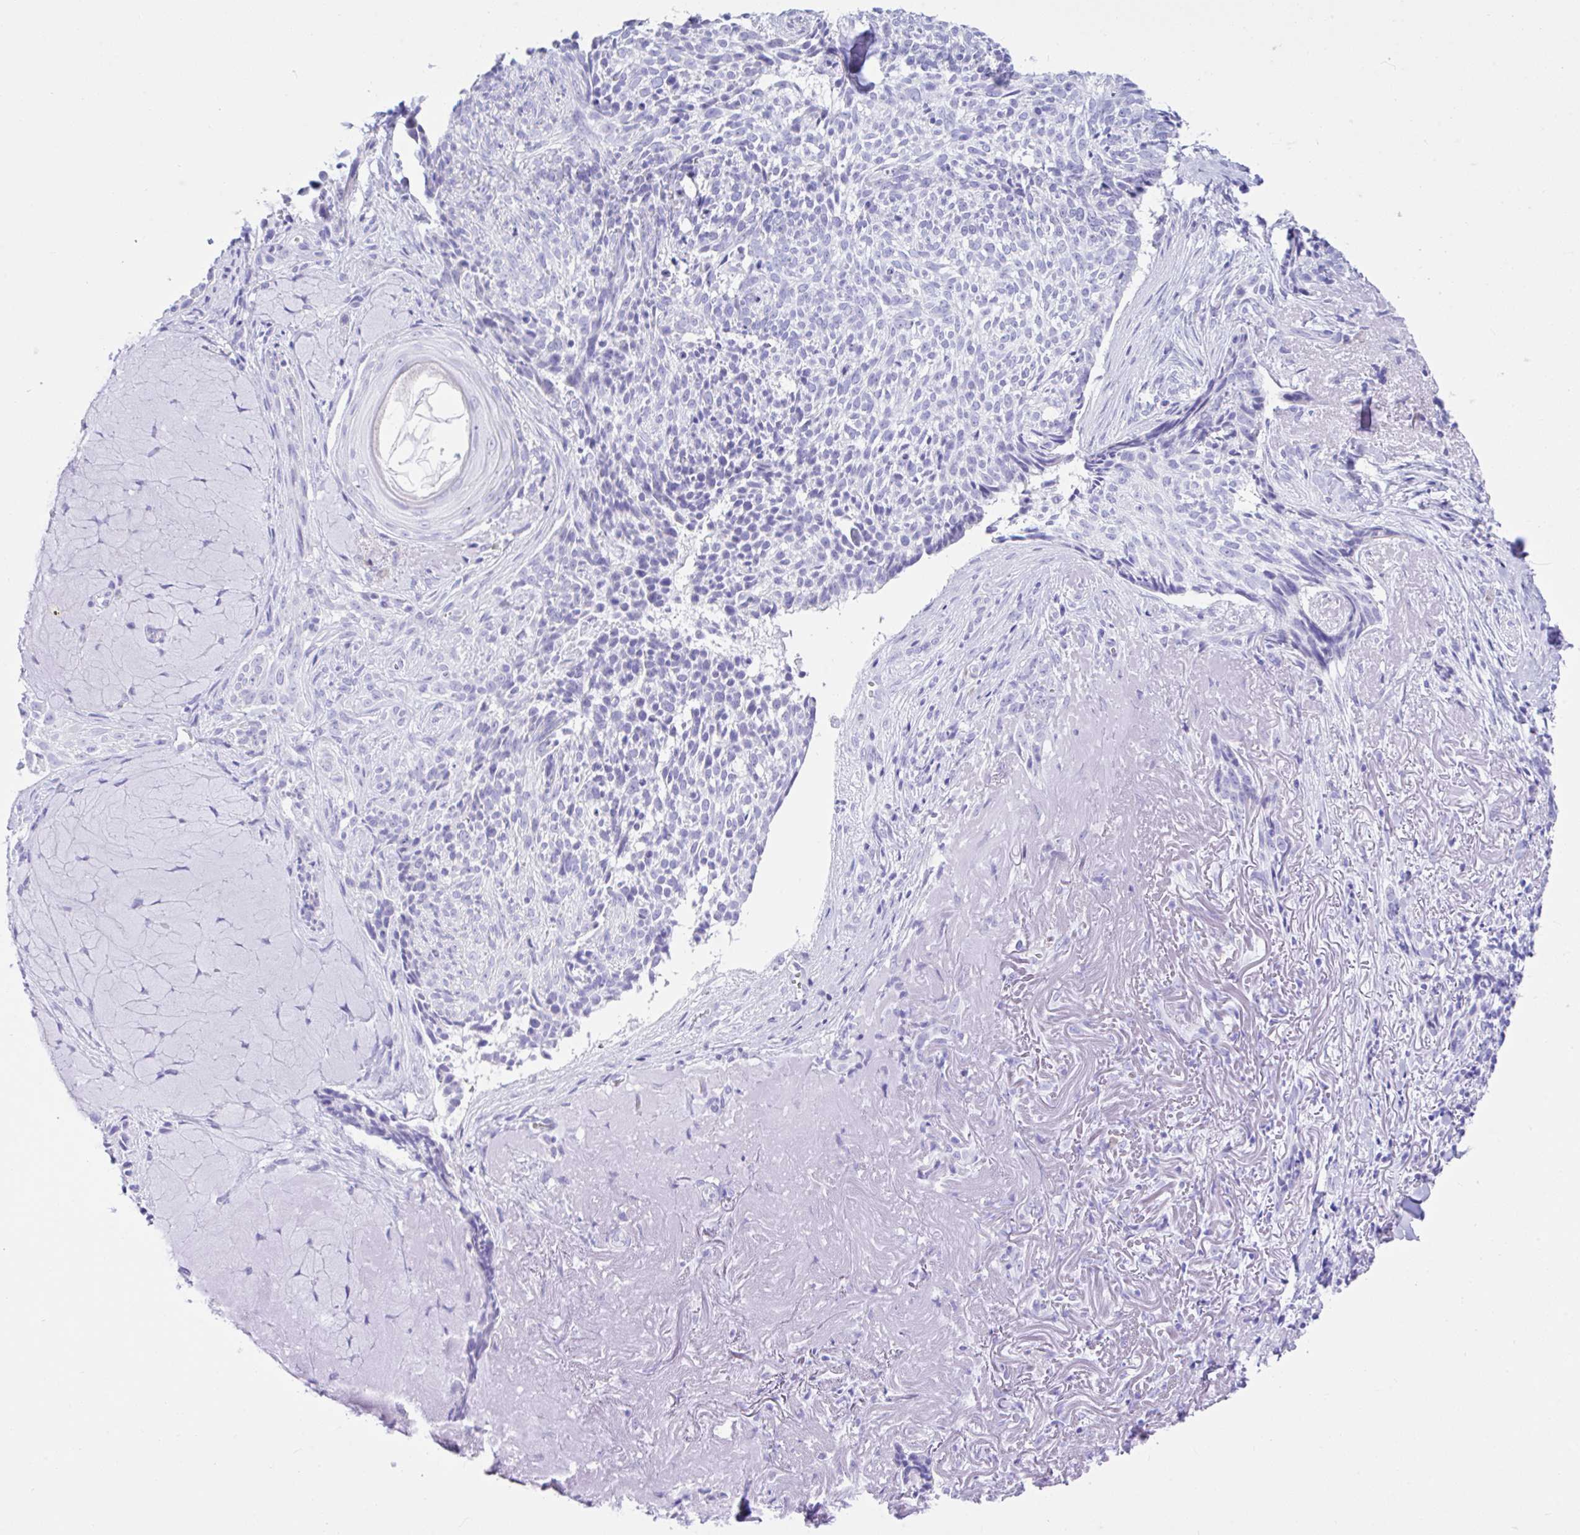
{"staining": {"intensity": "negative", "quantity": "none", "location": "none"}, "tissue": "skin cancer", "cell_type": "Tumor cells", "image_type": "cancer", "snomed": [{"axis": "morphology", "description": "Basal cell carcinoma"}, {"axis": "topography", "description": "Skin"}, {"axis": "topography", "description": "Skin of face"}], "caption": "Tumor cells are negative for brown protein staining in skin cancer (basal cell carcinoma).", "gene": "SEL1L2", "patient": {"sex": "female", "age": 95}}